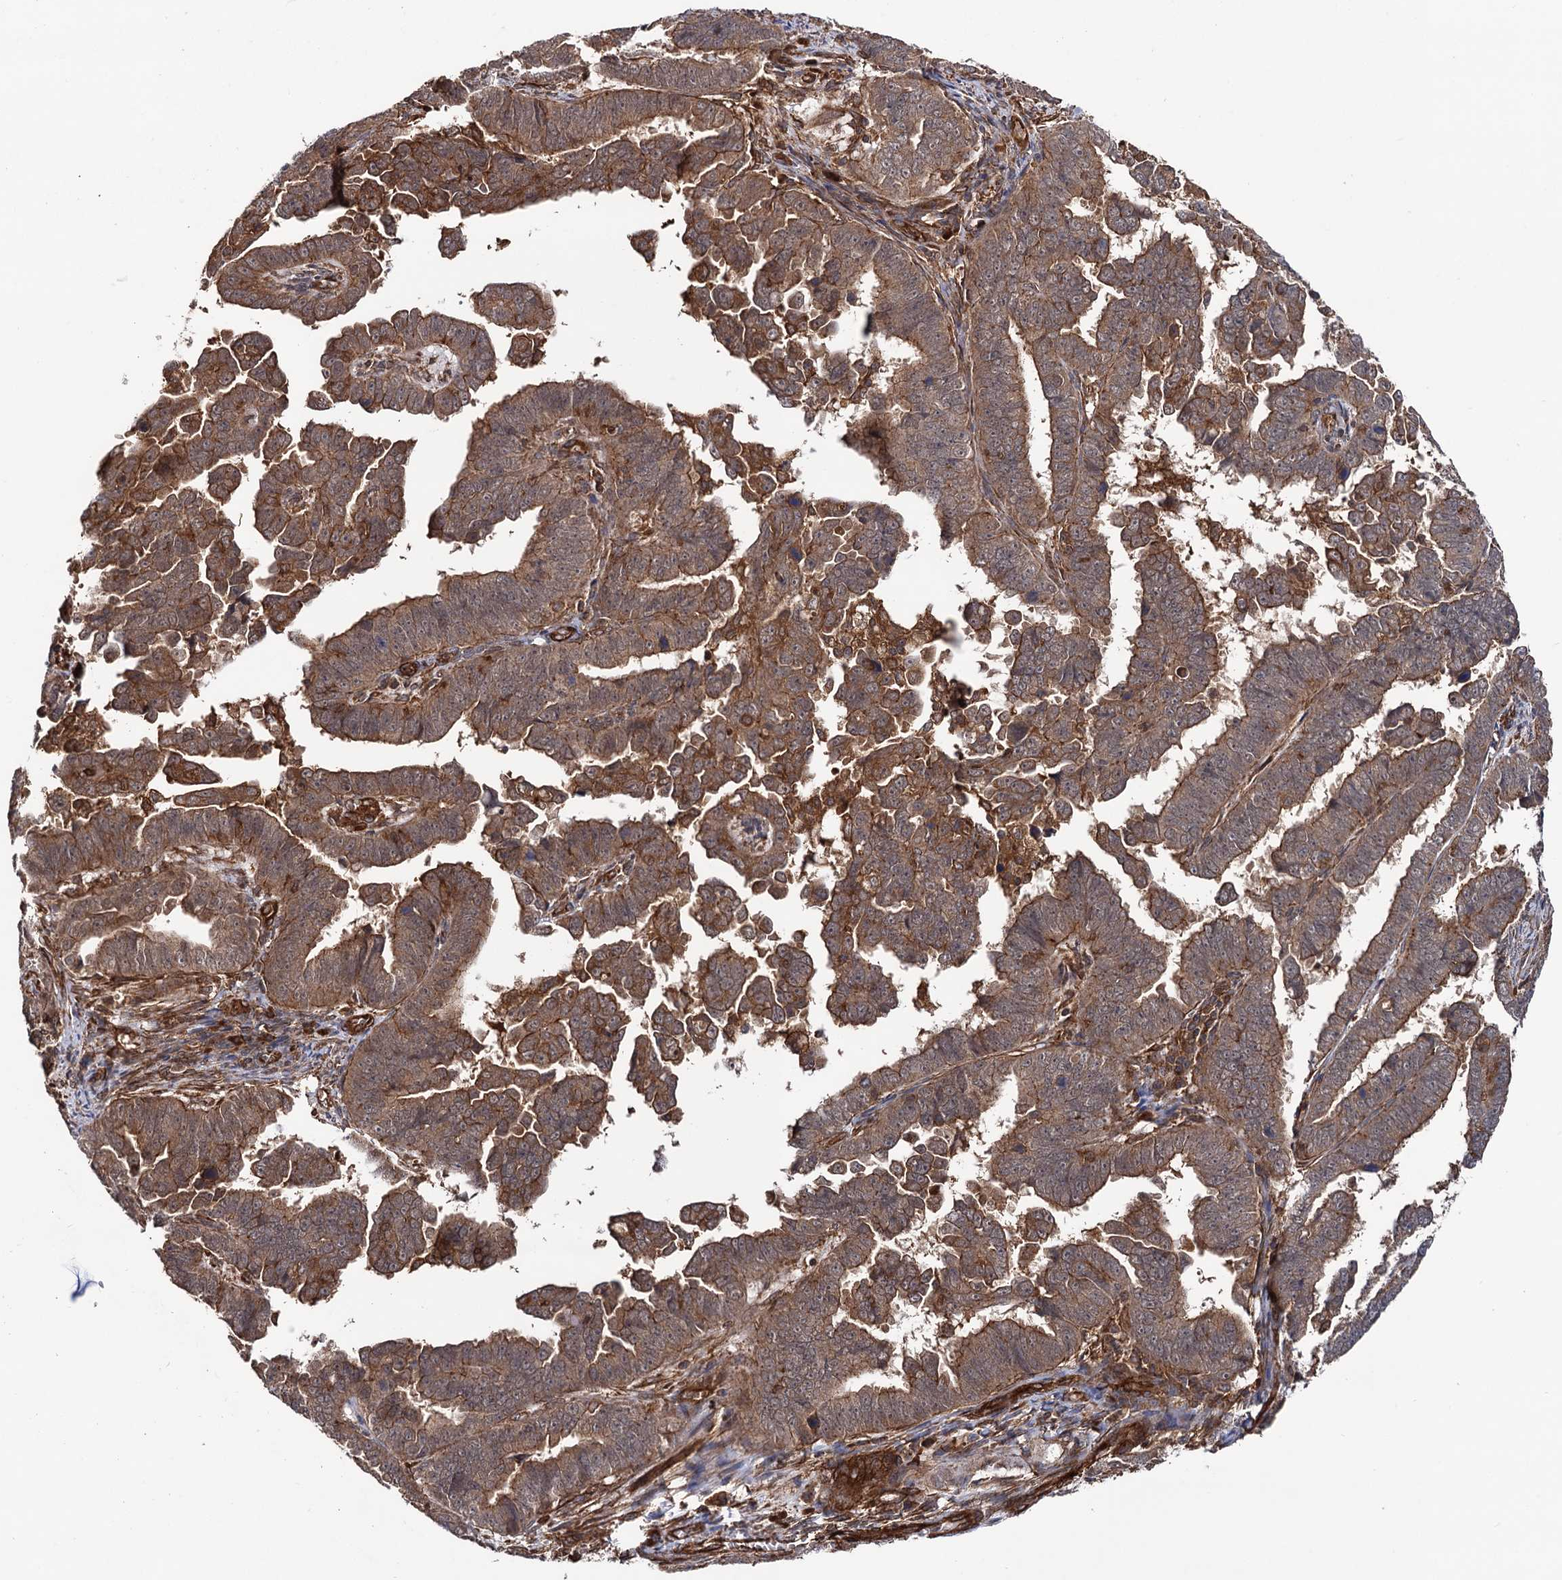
{"staining": {"intensity": "moderate", "quantity": ">75%", "location": "cytoplasmic/membranous"}, "tissue": "endometrial cancer", "cell_type": "Tumor cells", "image_type": "cancer", "snomed": [{"axis": "morphology", "description": "Adenocarcinoma, NOS"}, {"axis": "topography", "description": "Endometrium"}], "caption": "The micrograph reveals immunohistochemical staining of endometrial cancer. There is moderate cytoplasmic/membranous staining is present in approximately >75% of tumor cells.", "gene": "ATP8B4", "patient": {"sex": "female", "age": 75}}